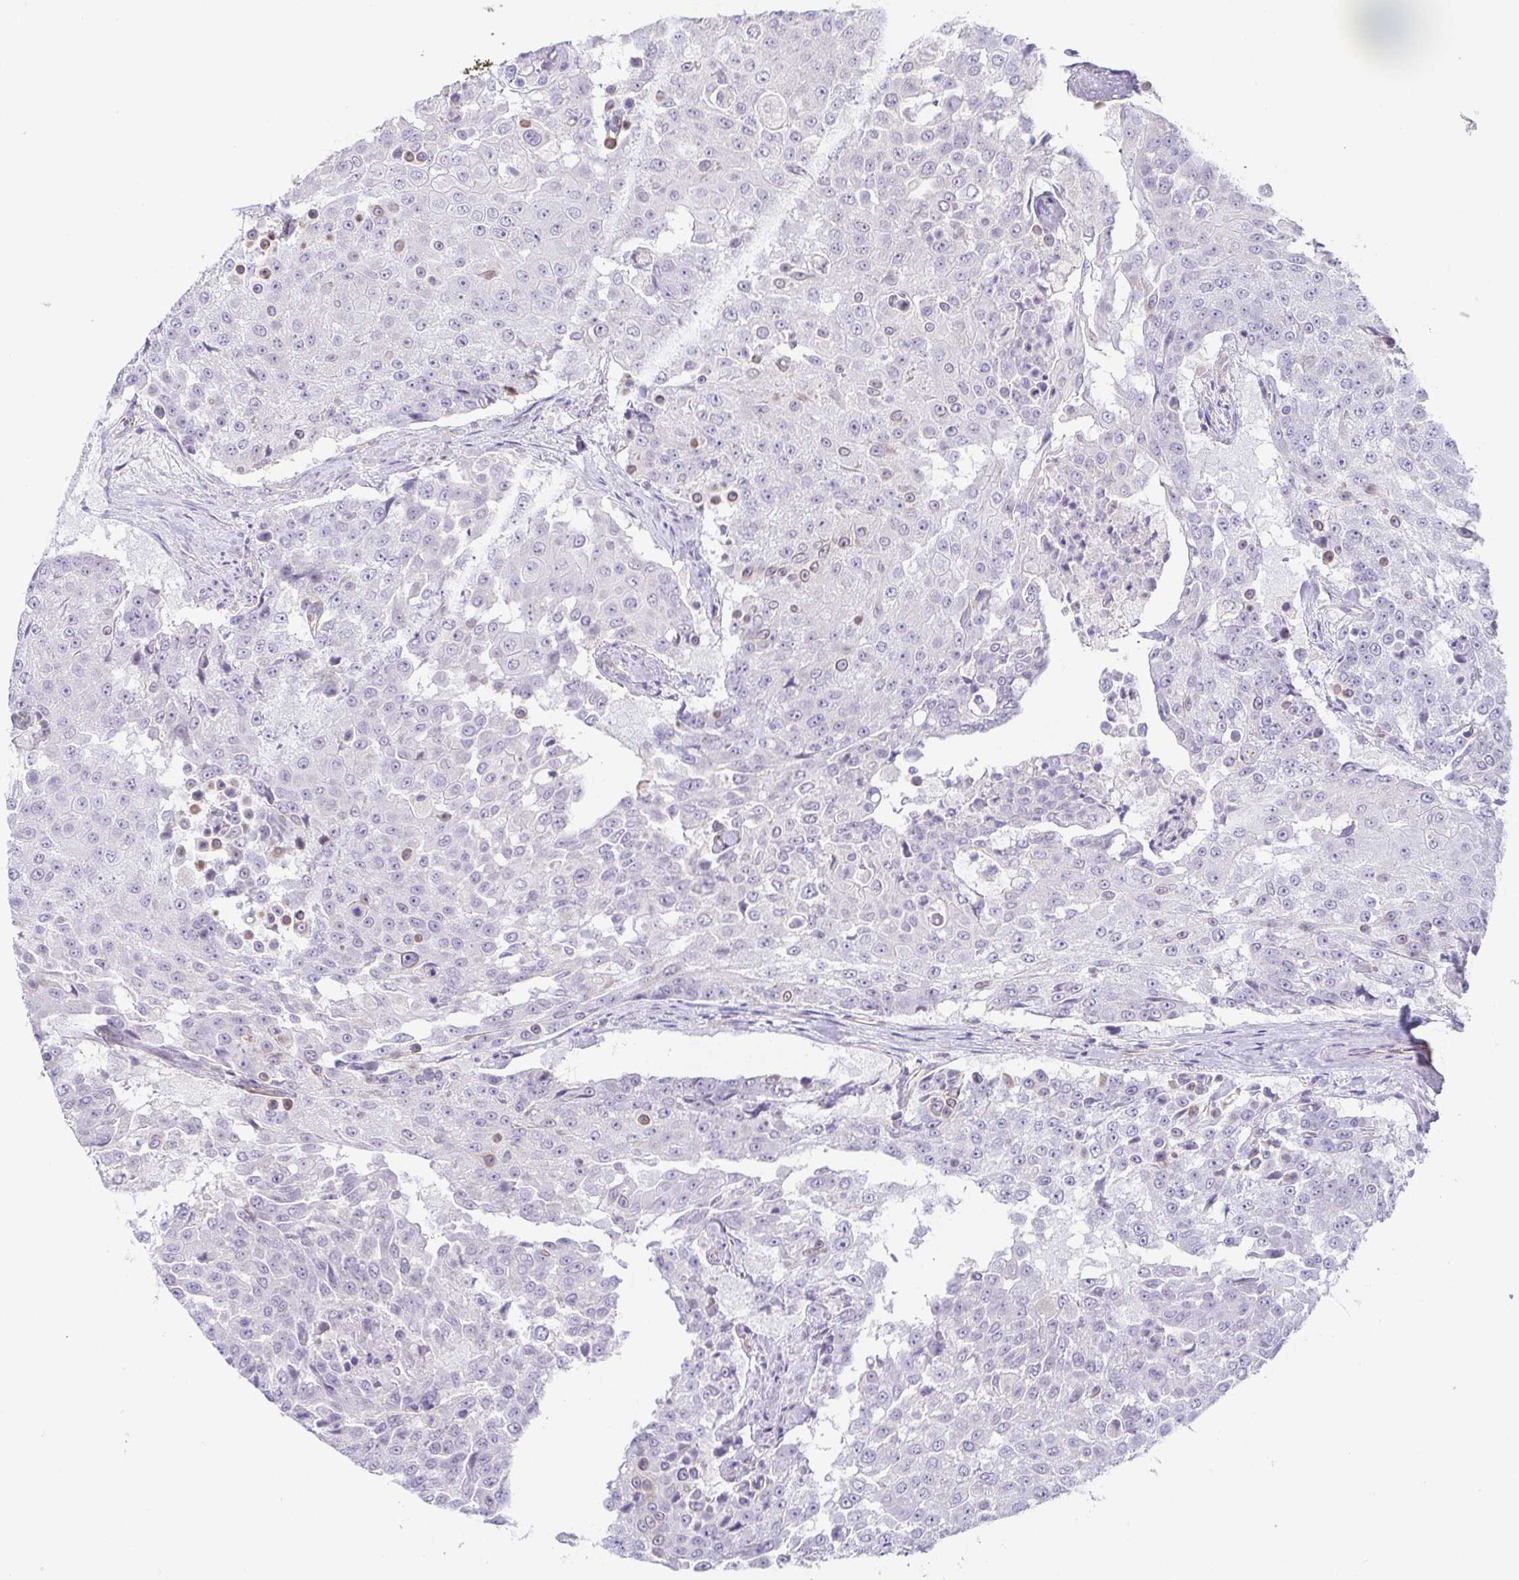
{"staining": {"intensity": "weak", "quantity": "<25%", "location": "cytoplasmic/membranous"}, "tissue": "urothelial cancer", "cell_type": "Tumor cells", "image_type": "cancer", "snomed": [{"axis": "morphology", "description": "Urothelial carcinoma, High grade"}, {"axis": "topography", "description": "Urinary bladder"}], "caption": "Protein analysis of urothelial cancer exhibits no significant expression in tumor cells.", "gene": "COL17A1", "patient": {"sex": "female", "age": 63}}